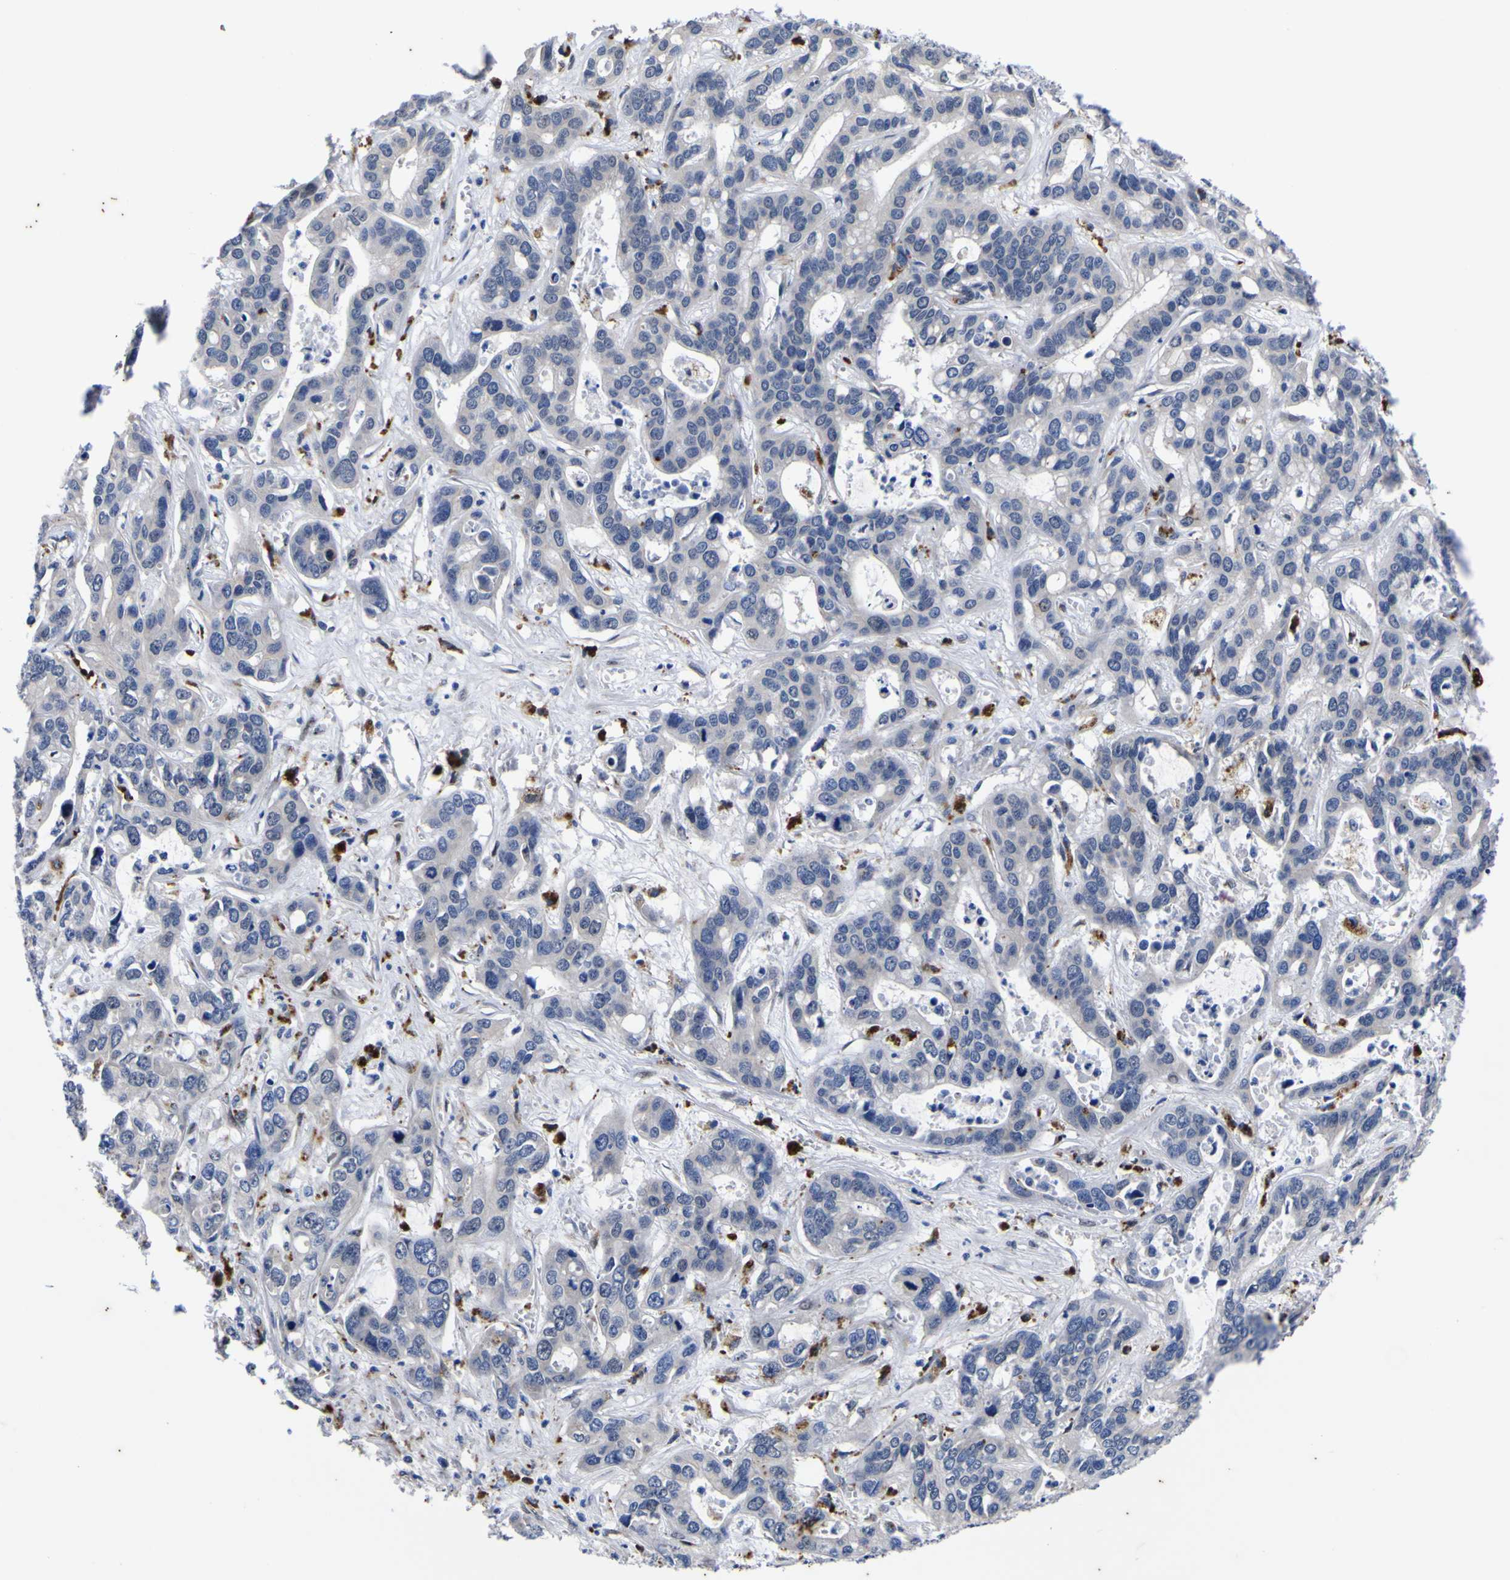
{"staining": {"intensity": "negative", "quantity": "none", "location": "none"}, "tissue": "liver cancer", "cell_type": "Tumor cells", "image_type": "cancer", "snomed": [{"axis": "morphology", "description": "Cholangiocarcinoma"}, {"axis": "topography", "description": "Liver"}], "caption": "Liver cancer (cholangiocarcinoma) stained for a protein using immunohistochemistry exhibits no expression tumor cells.", "gene": "IGFLR1", "patient": {"sex": "female", "age": 65}}